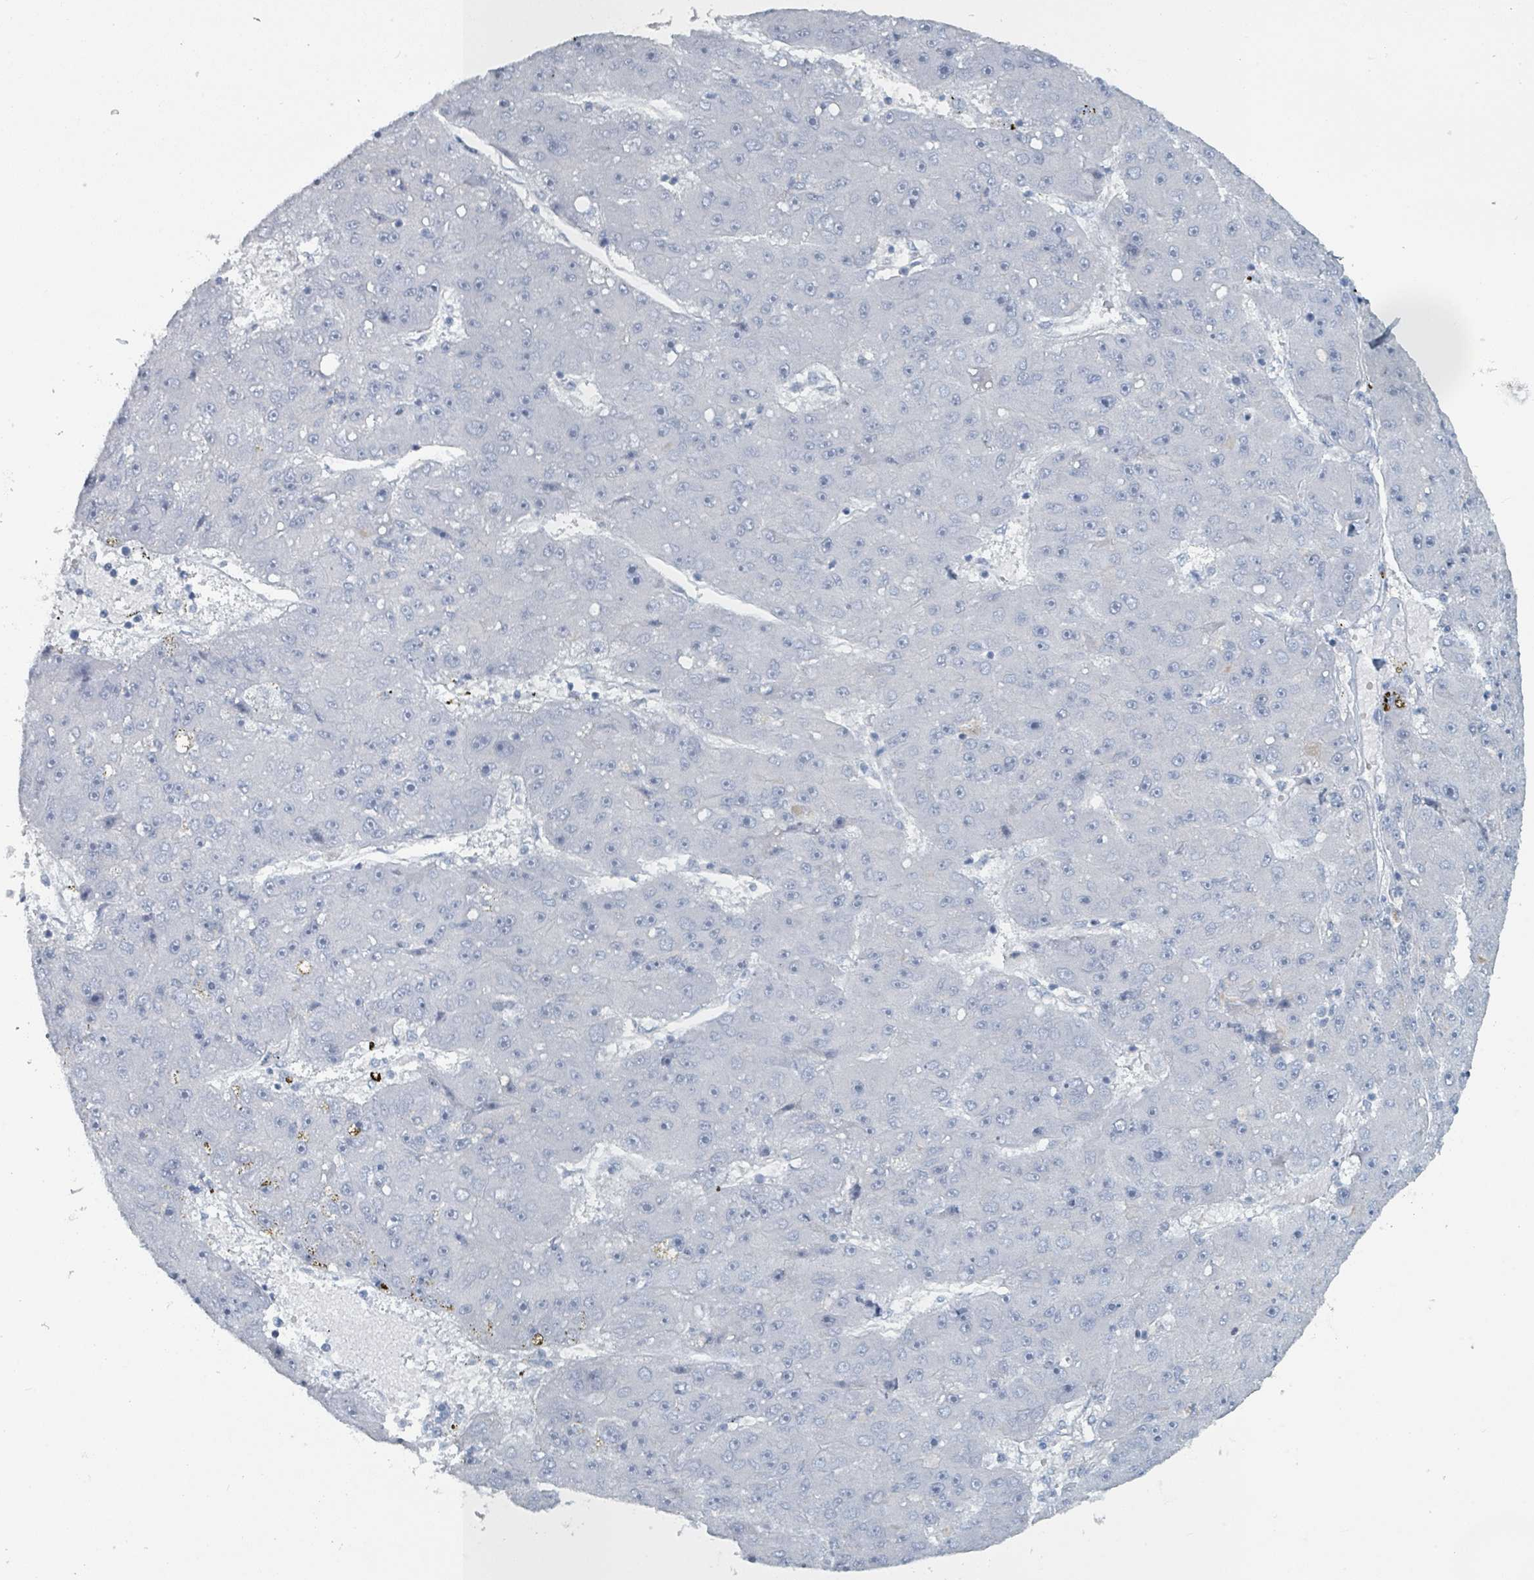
{"staining": {"intensity": "negative", "quantity": "none", "location": "none"}, "tissue": "liver cancer", "cell_type": "Tumor cells", "image_type": "cancer", "snomed": [{"axis": "morphology", "description": "Carcinoma, Hepatocellular, NOS"}, {"axis": "topography", "description": "Liver"}], "caption": "Liver cancer was stained to show a protein in brown. There is no significant staining in tumor cells. The staining was performed using DAB to visualize the protein expression in brown, while the nuclei were stained in blue with hematoxylin (Magnification: 20x).", "gene": "HEATR5A", "patient": {"sex": "male", "age": 67}}